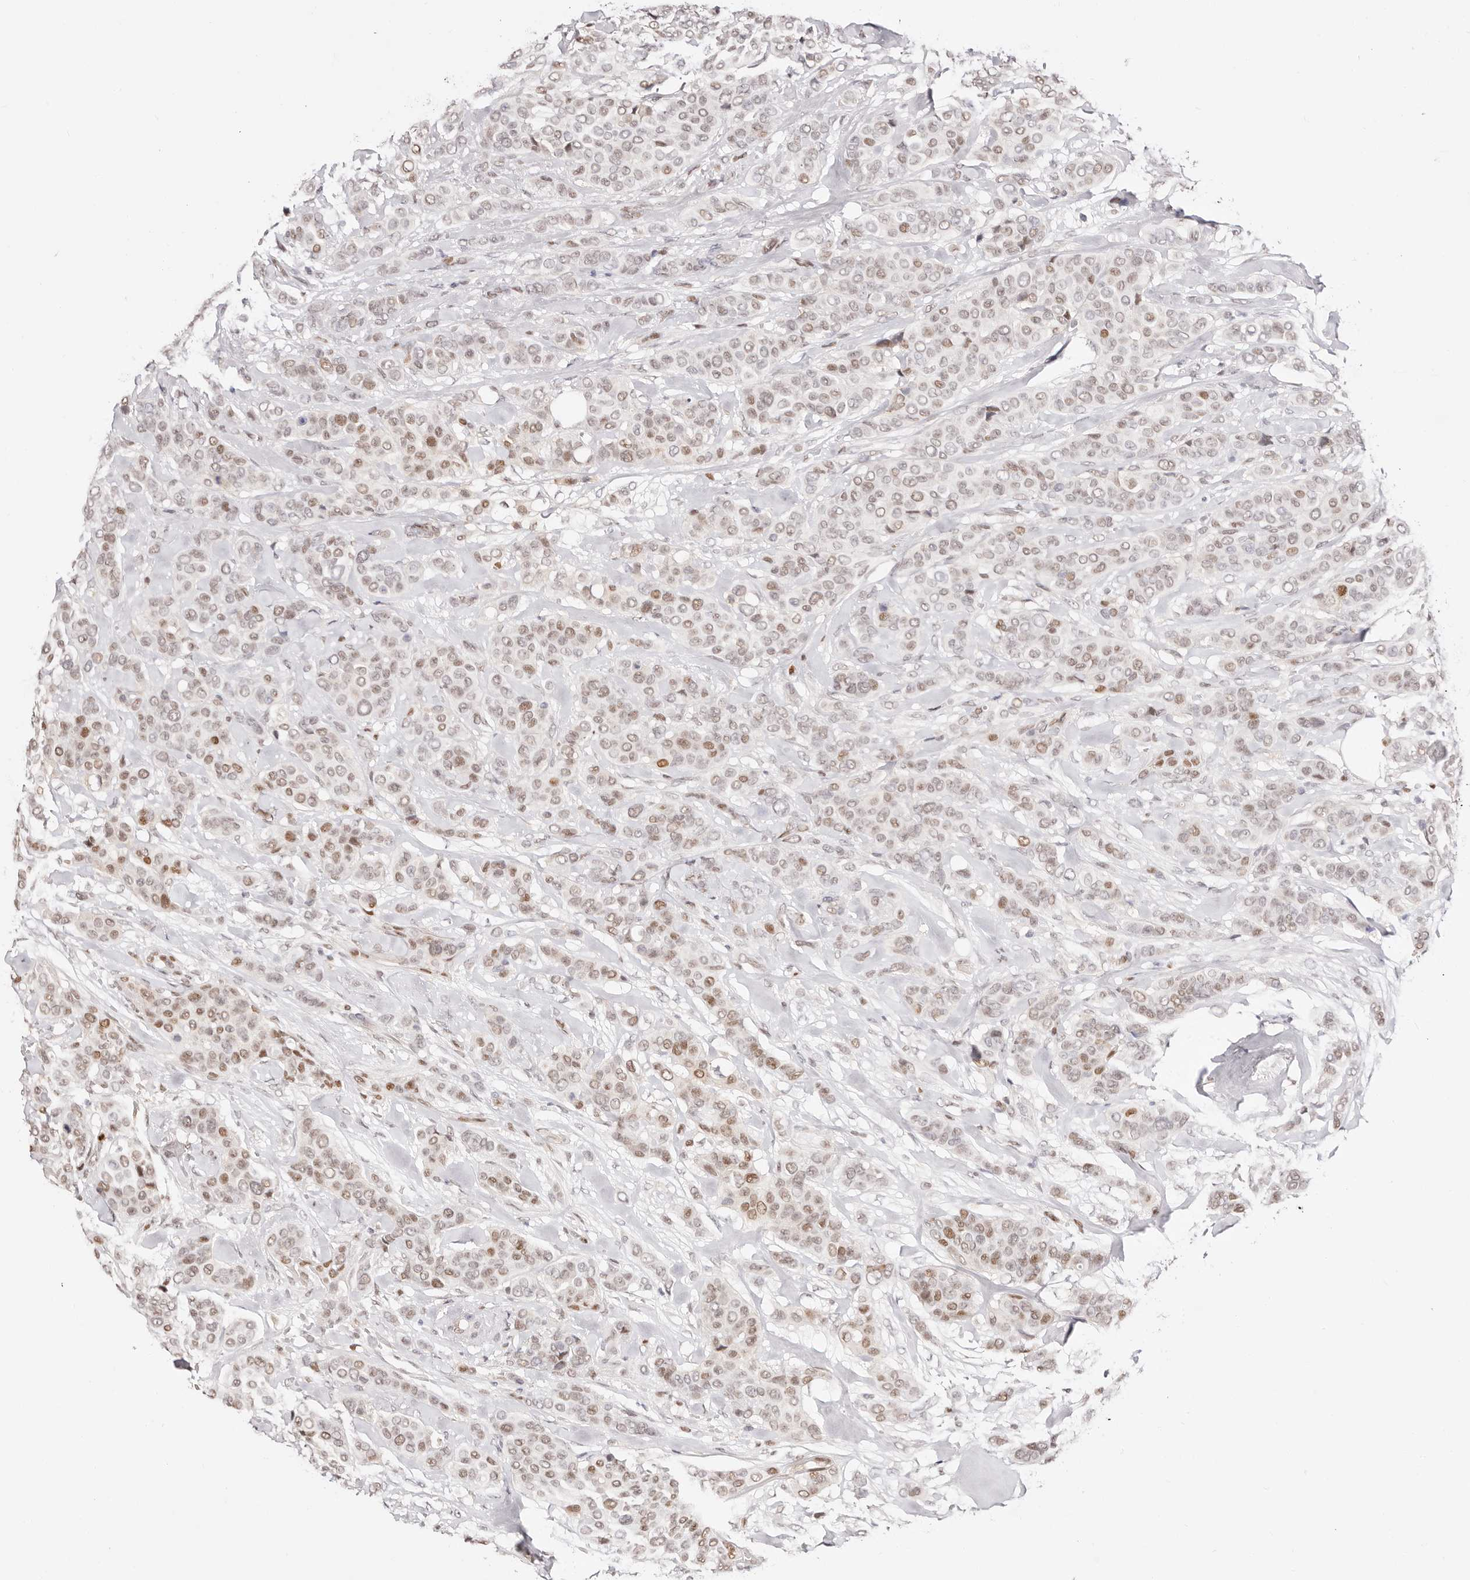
{"staining": {"intensity": "weak", "quantity": ">75%", "location": "nuclear"}, "tissue": "breast cancer", "cell_type": "Tumor cells", "image_type": "cancer", "snomed": [{"axis": "morphology", "description": "Lobular carcinoma"}, {"axis": "topography", "description": "Breast"}], "caption": "An immunohistochemistry (IHC) micrograph of tumor tissue is shown. Protein staining in brown highlights weak nuclear positivity in breast cancer within tumor cells. (DAB (3,3'-diaminobenzidine) IHC, brown staining for protein, blue staining for nuclei).", "gene": "TKT", "patient": {"sex": "female", "age": 51}}